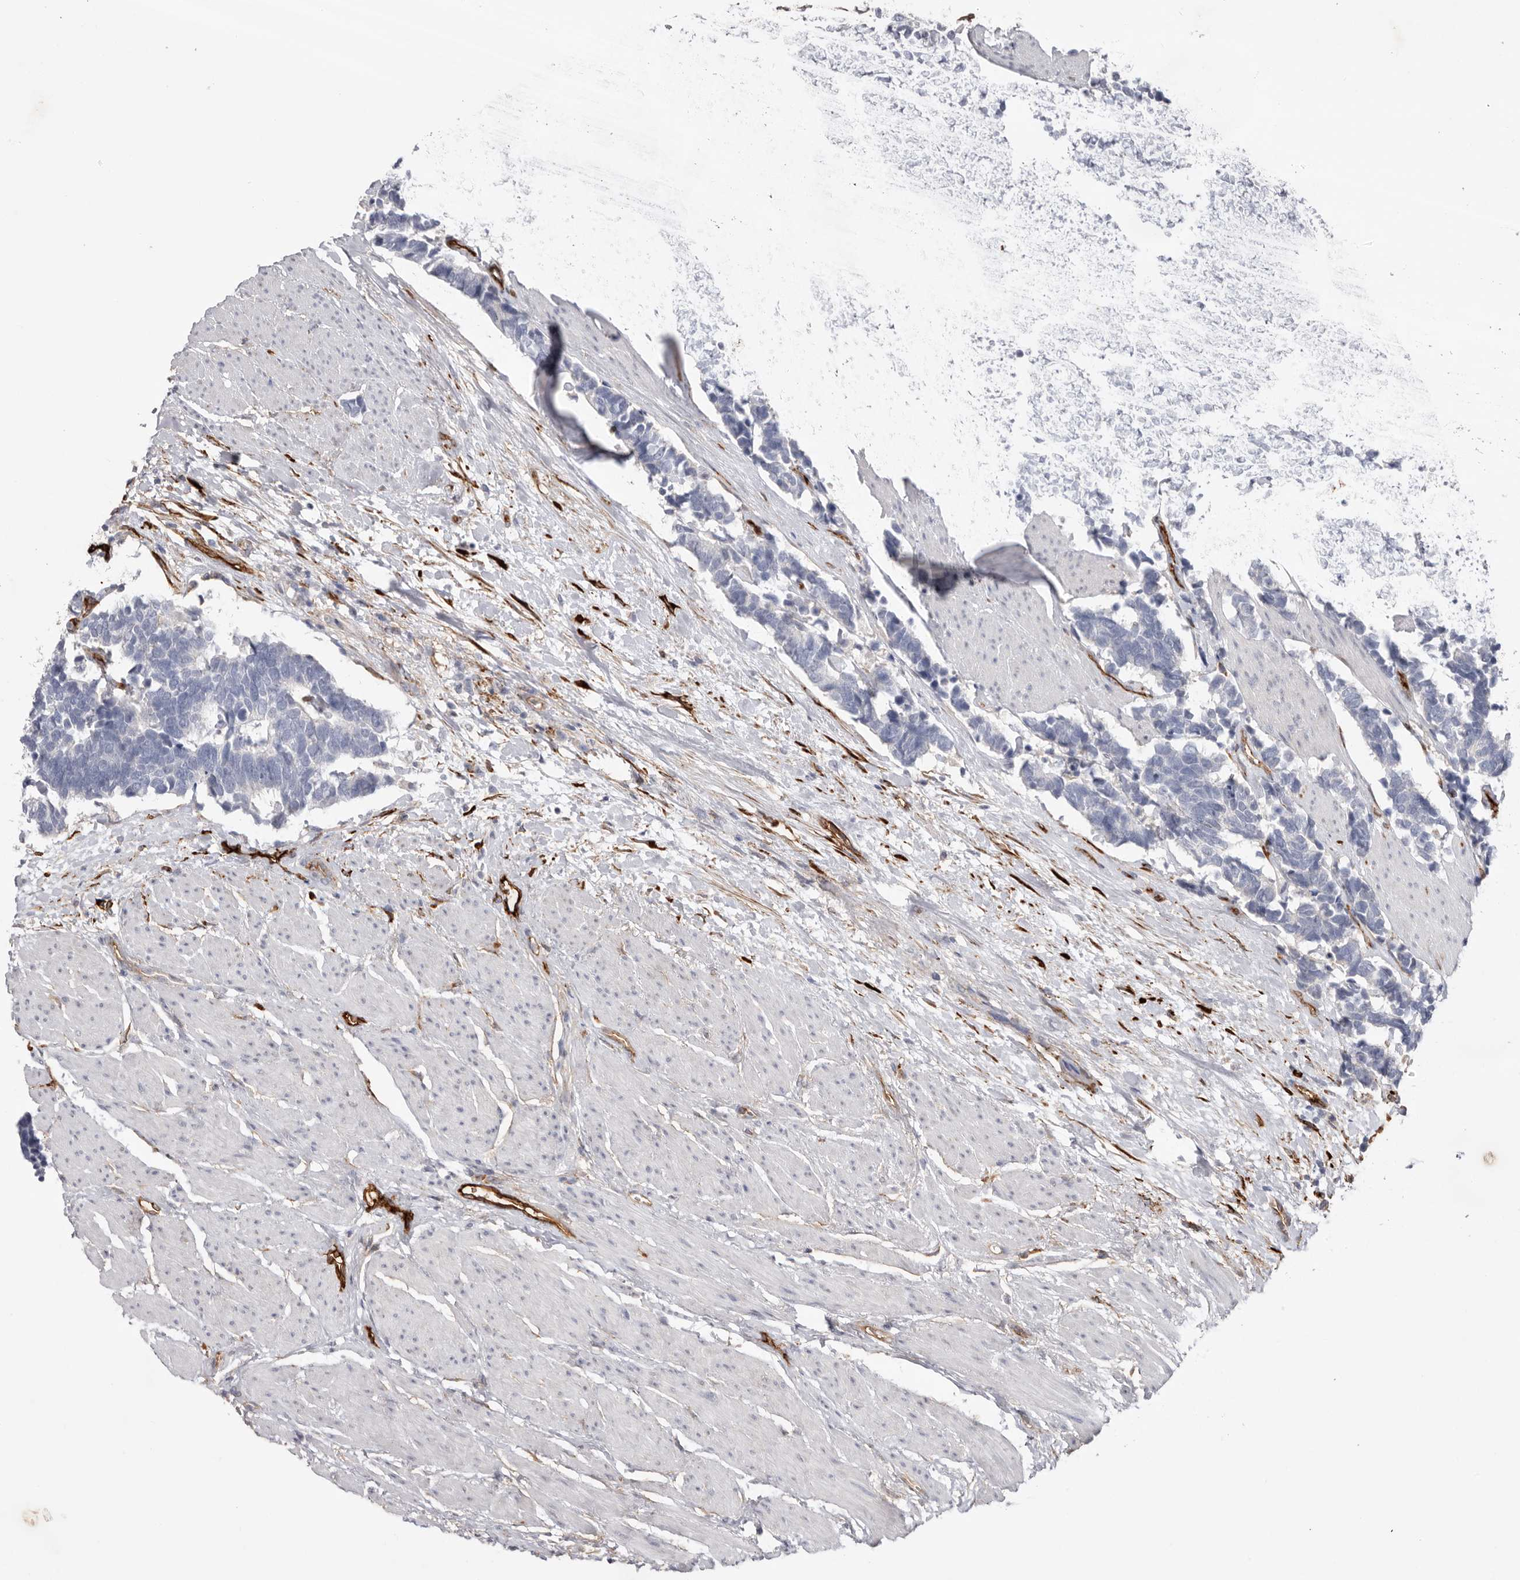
{"staining": {"intensity": "negative", "quantity": "none", "location": "none"}, "tissue": "carcinoid", "cell_type": "Tumor cells", "image_type": "cancer", "snomed": [{"axis": "morphology", "description": "Carcinoma, NOS"}, {"axis": "morphology", "description": "Carcinoid, malignant, NOS"}, {"axis": "topography", "description": "Urinary bladder"}], "caption": "There is no significant positivity in tumor cells of carcinoid (malignant). Brightfield microscopy of immunohistochemistry stained with DAB (3,3'-diaminobenzidine) (brown) and hematoxylin (blue), captured at high magnification.", "gene": "LRRC66", "patient": {"sex": "male", "age": 57}}